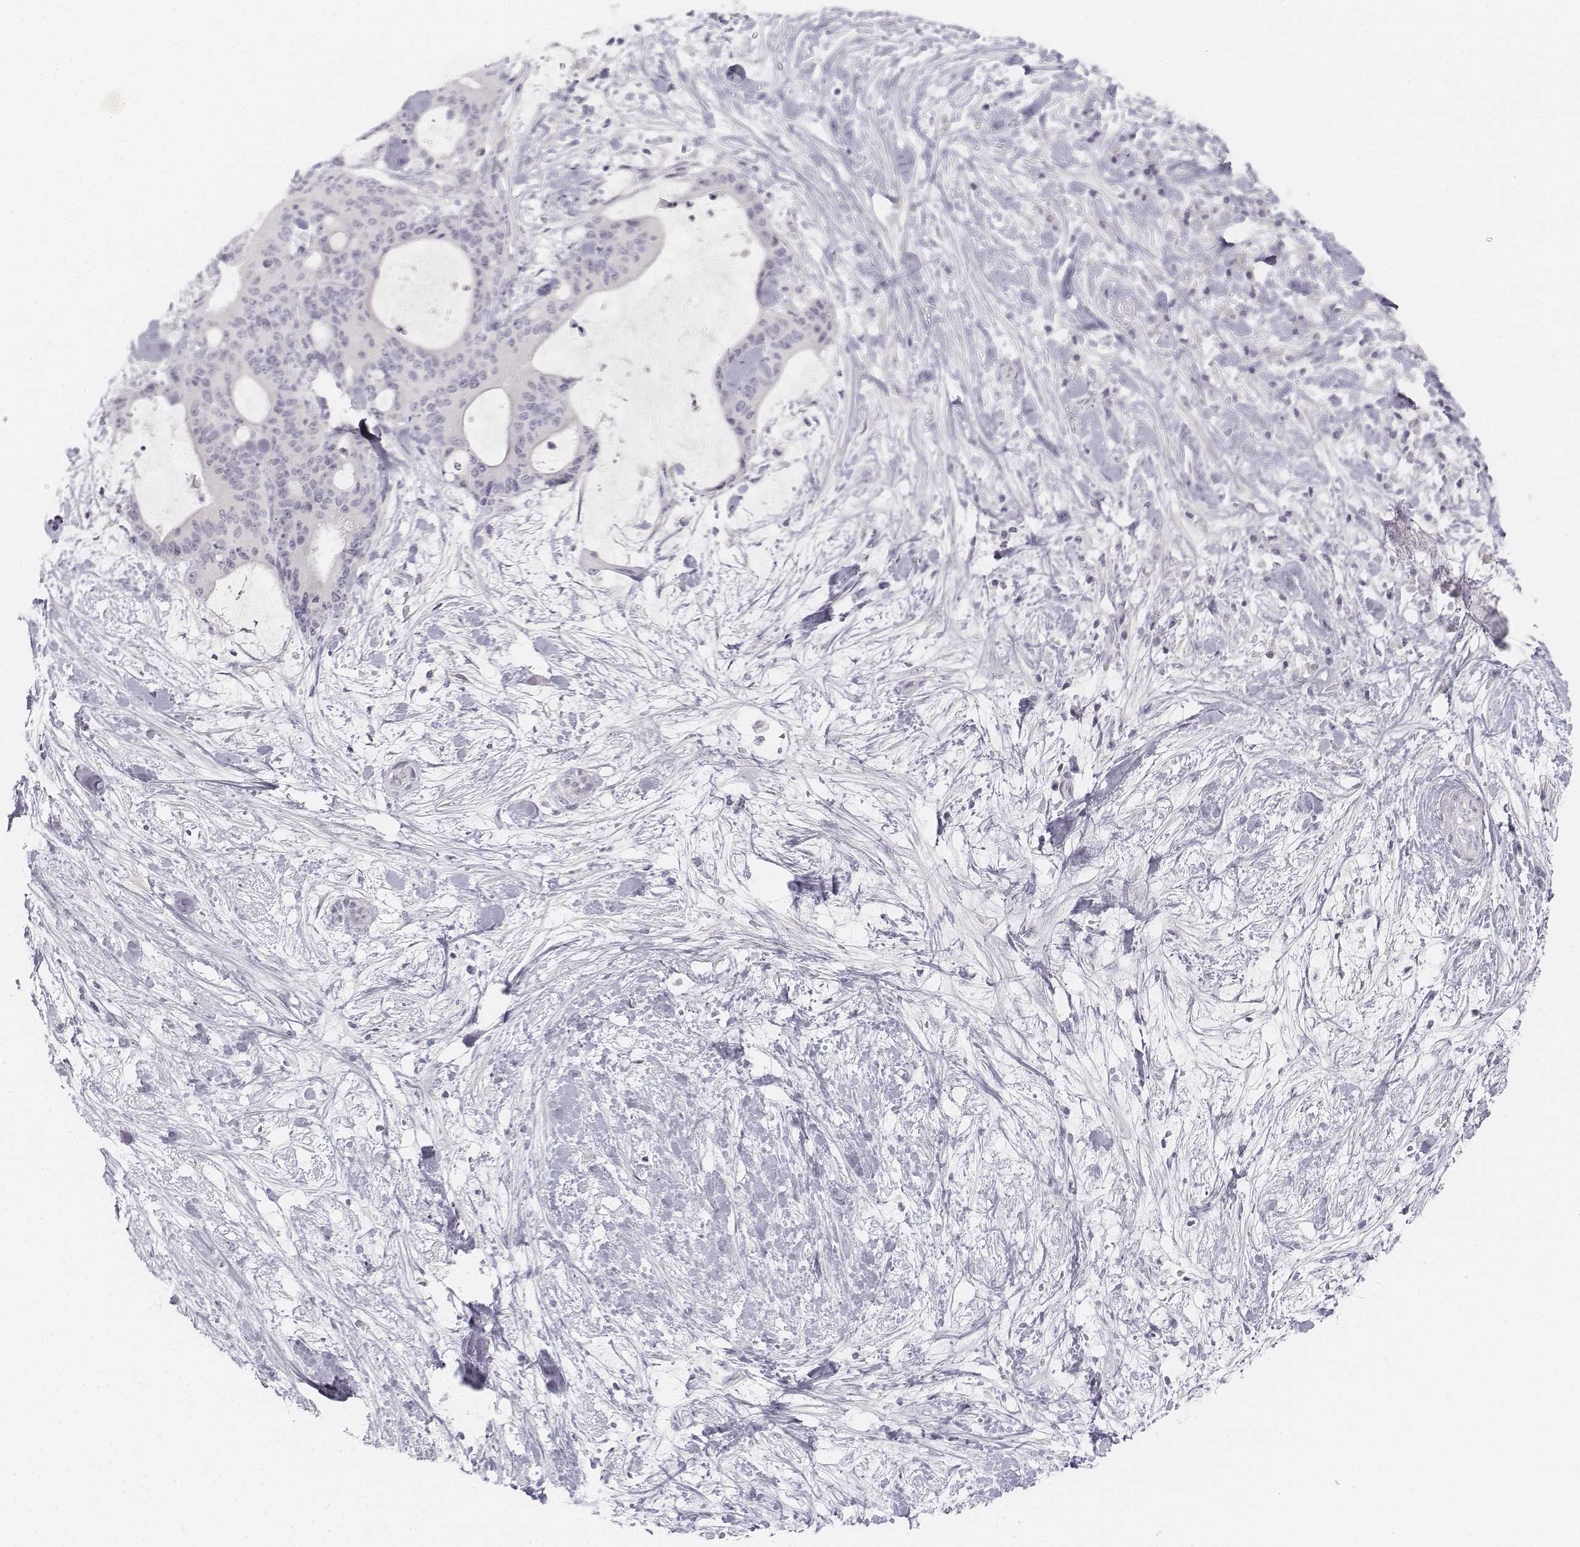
{"staining": {"intensity": "negative", "quantity": "none", "location": "none"}, "tissue": "liver cancer", "cell_type": "Tumor cells", "image_type": "cancer", "snomed": [{"axis": "morphology", "description": "Cholangiocarcinoma"}, {"axis": "topography", "description": "Liver"}], "caption": "The image reveals no staining of tumor cells in liver cancer (cholangiocarcinoma).", "gene": "KRT25", "patient": {"sex": "female", "age": 73}}